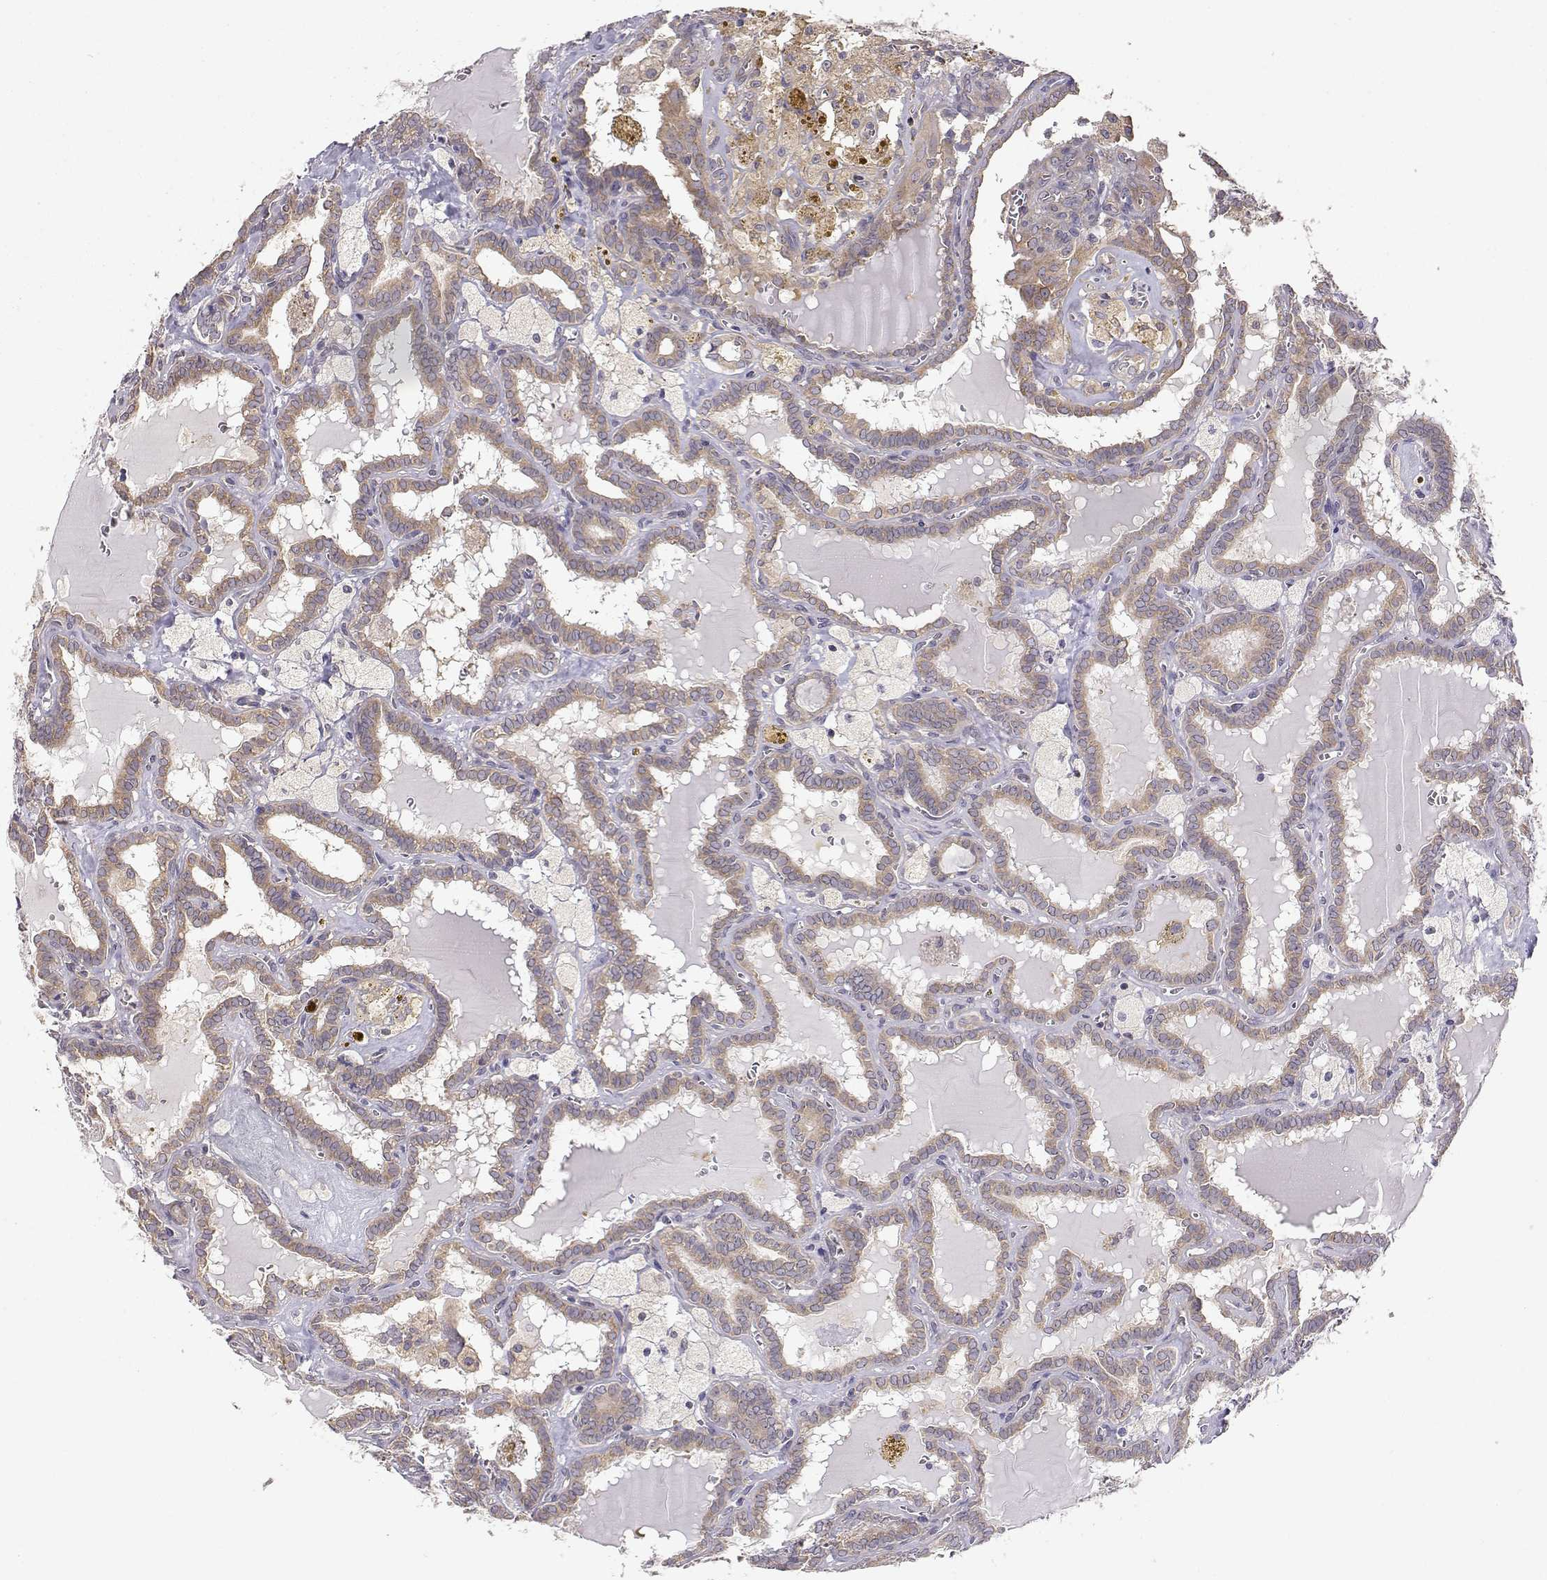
{"staining": {"intensity": "weak", "quantity": ">75%", "location": "cytoplasmic/membranous"}, "tissue": "thyroid cancer", "cell_type": "Tumor cells", "image_type": "cancer", "snomed": [{"axis": "morphology", "description": "Papillary adenocarcinoma, NOS"}, {"axis": "topography", "description": "Thyroid gland"}], "caption": "Brown immunohistochemical staining in human thyroid cancer (papillary adenocarcinoma) reveals weak cytoplasmic/membranous expression in about >75% of tumor cells.", "gene": "PAIP1", "patient": {"sex": "female", "age": 39}}